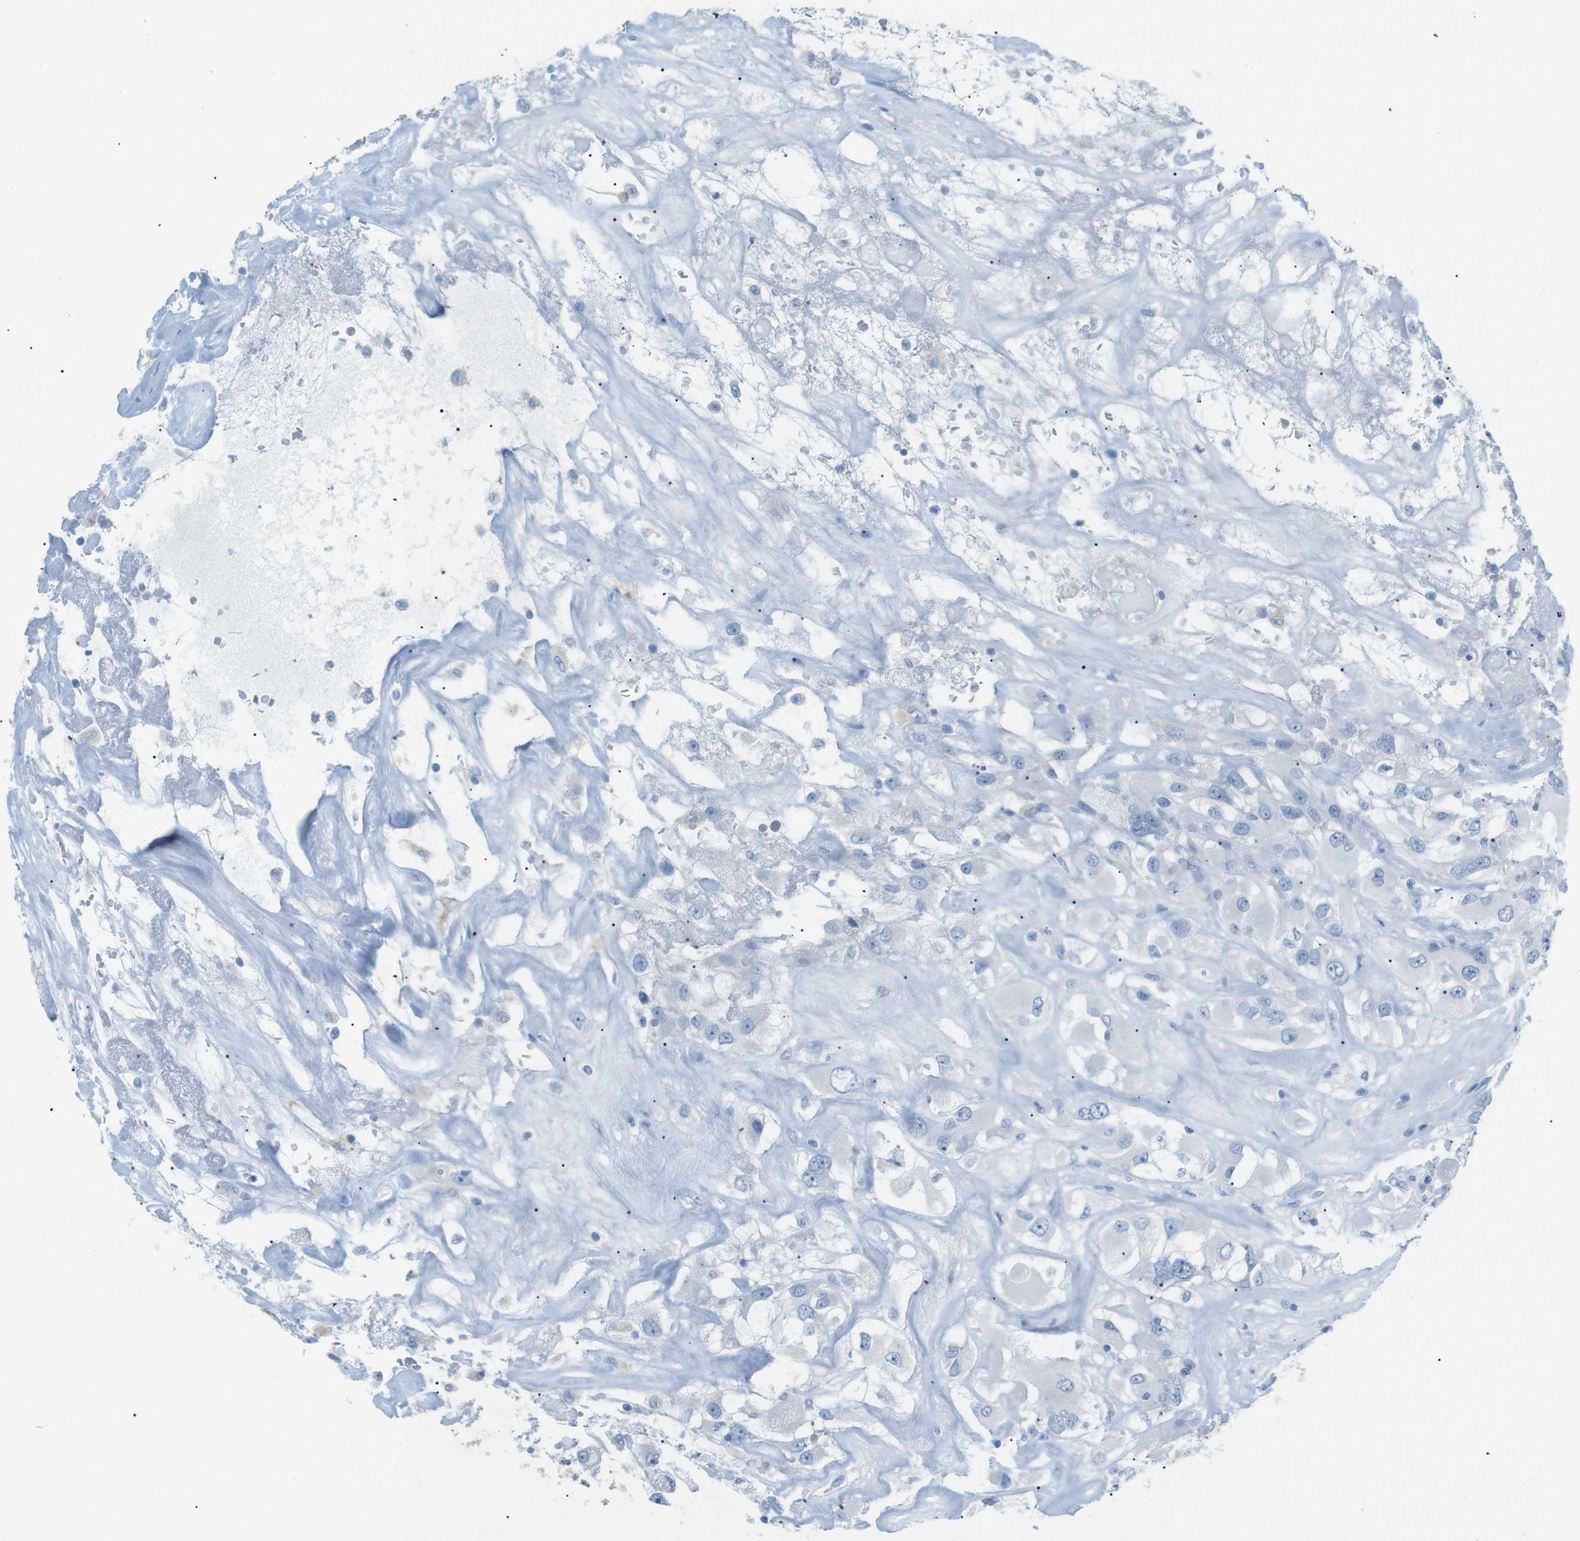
{"staining": {"intensity": "negative", "quantity": "none", "location": "none"}, "tissue": "renal cancer", "cell_type": "Tumor cells", "image_type": "cancer", "snomed": [{"axis": "morphology", "description": "Adenocarcinoma, NOS"}, {"axis": "topography", "description": "Kidney"}], "caption": "Immunohistochemistry (IHC) of renal adenocarcinoma displays no expression in tumor cells. Nuclei are stained in blue.", "gene": "SALL4", "patient": {"sex": "female", "age": 52}}